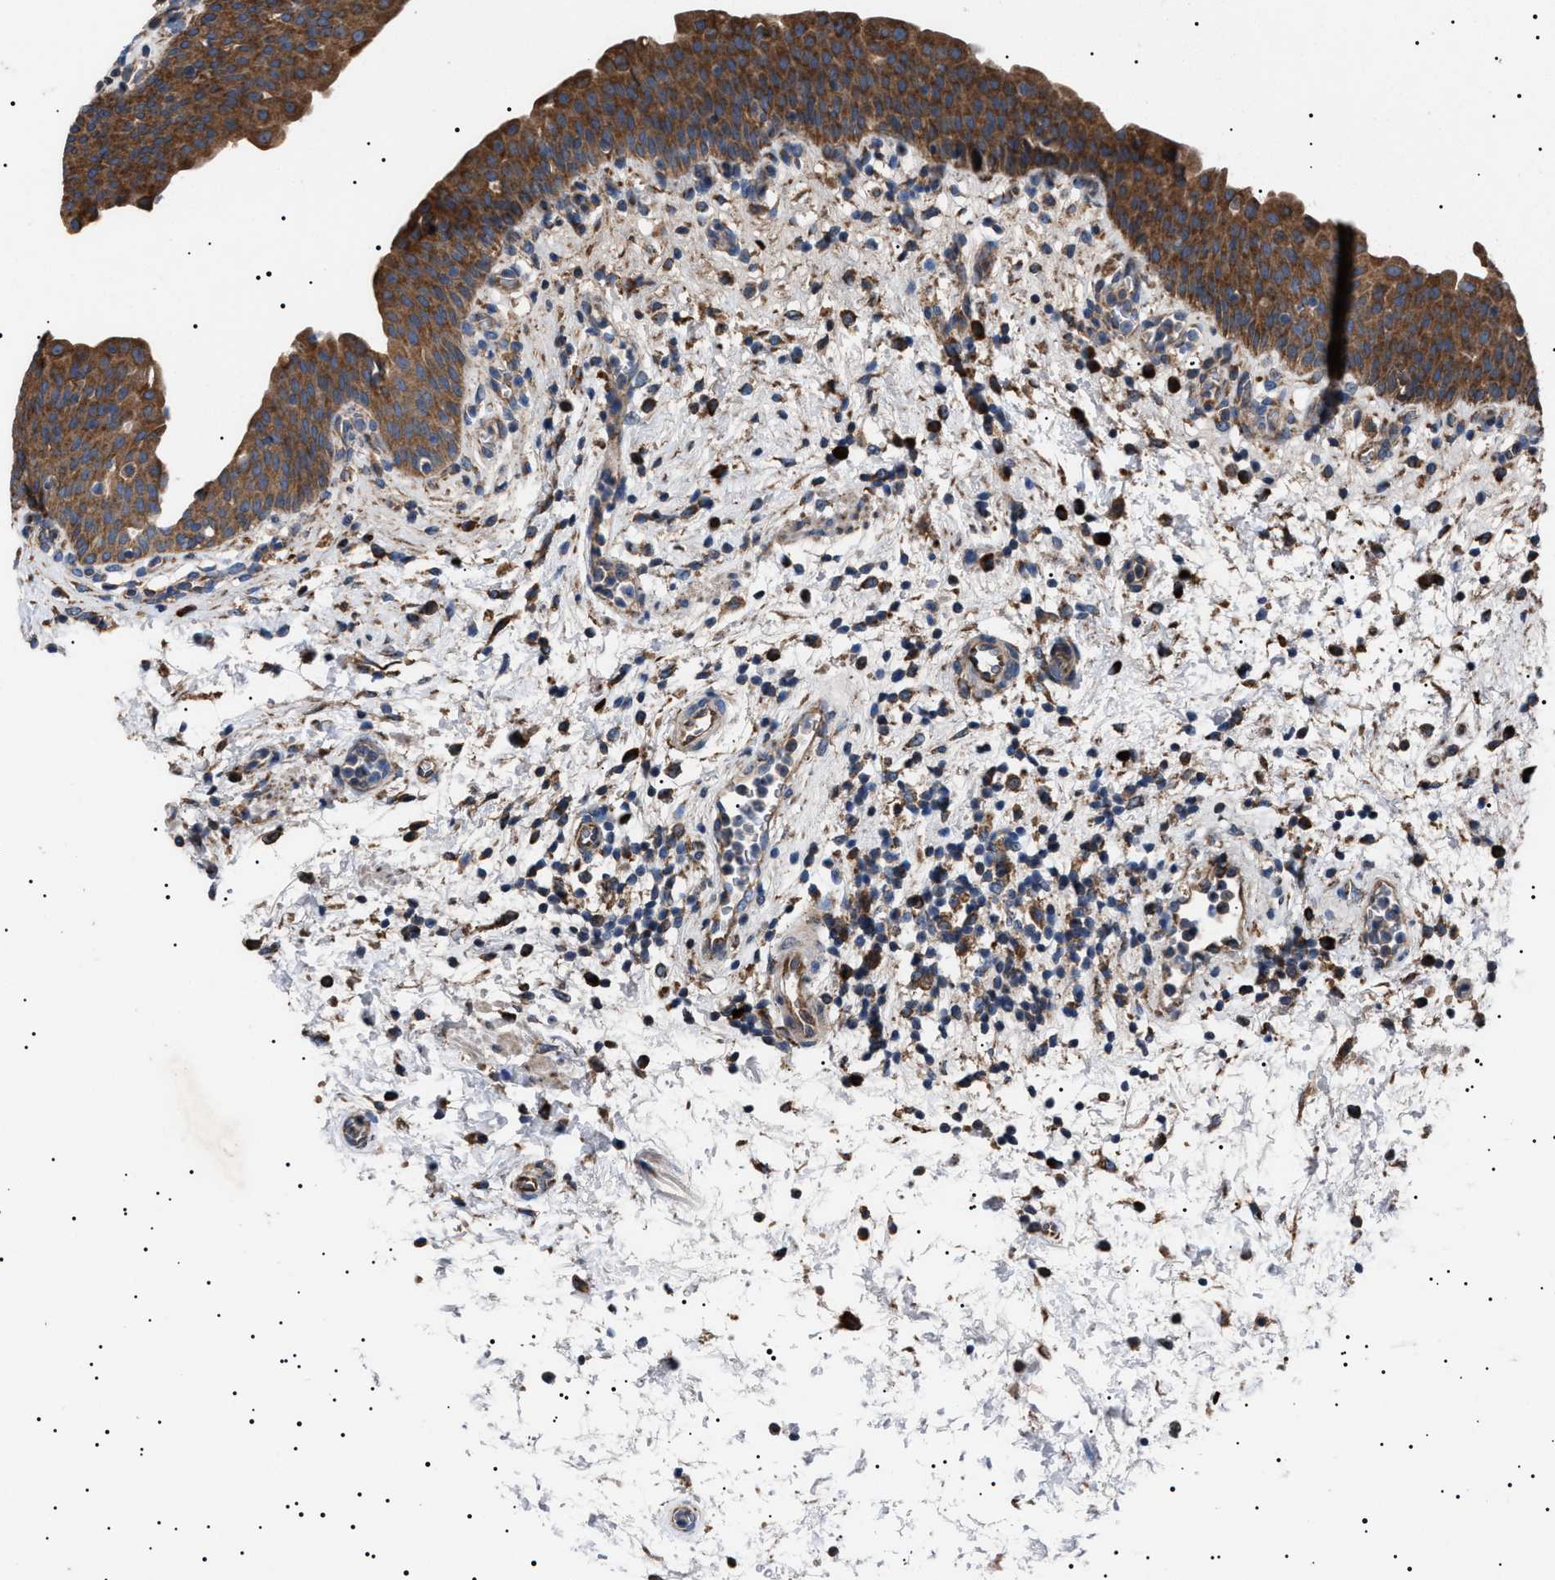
{"staining": {"intensity": "strong", "quantity": ">75%", "location": "cytoplasmic/membranous"}, "tissue": "urinary bladder", "cell_type": "Urothelial cells", "image_type": "normal", "snomed": [{"axis": "morphology", "description": "Normal tissue, NOS"}, {"axis": "topography", "description": "Urinary bladder"}], "caption": "Benign urinary bladder demonstrates strong cytoplasmic/membranous expression in approximately >75% of urothelial cells, visualized by immunohistochemistry.", "gene": "TOP1MT", "patient": {"sex": "male", "age": 37}}